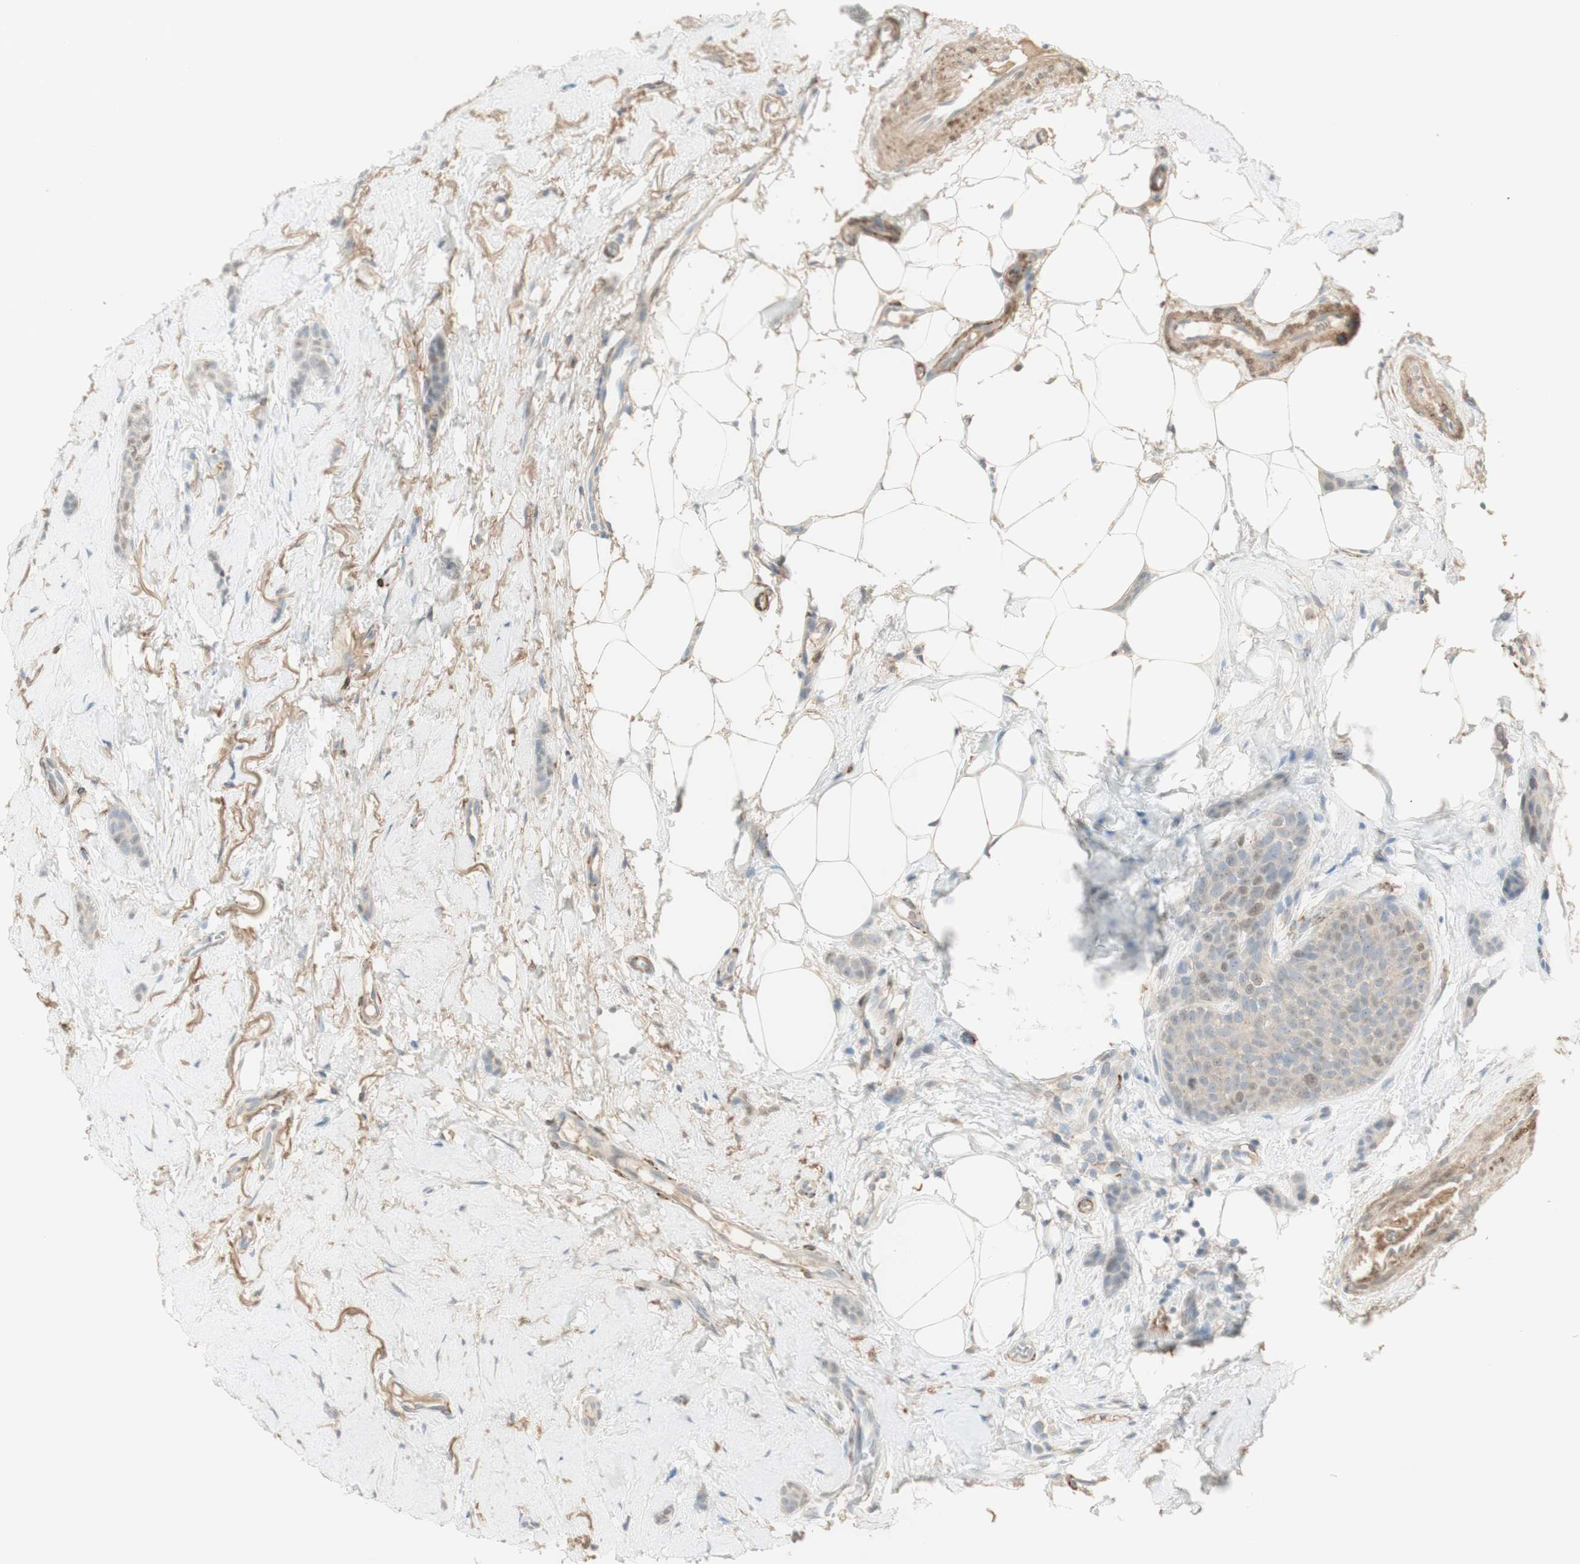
{"staining": {"intensity": "negative", "quantity": "none", "location": "none"}, "tissue": "breast cancer", "cell_type": "Tumor cells", "image_type": "cancer", "snomed": [{"axis": "morphology", "description": "Lobular carcinoma"}, {"axis": "topography", "description": "Skin"}, {"axis": "topography", "description": "Breast"}], "caption": "This is an immunohistochemistry histopathology image of breast cancer. There is no positivity in tumor cells.", "gene": "MUC3A", "patient": {"sex": "female", "age": 46}}